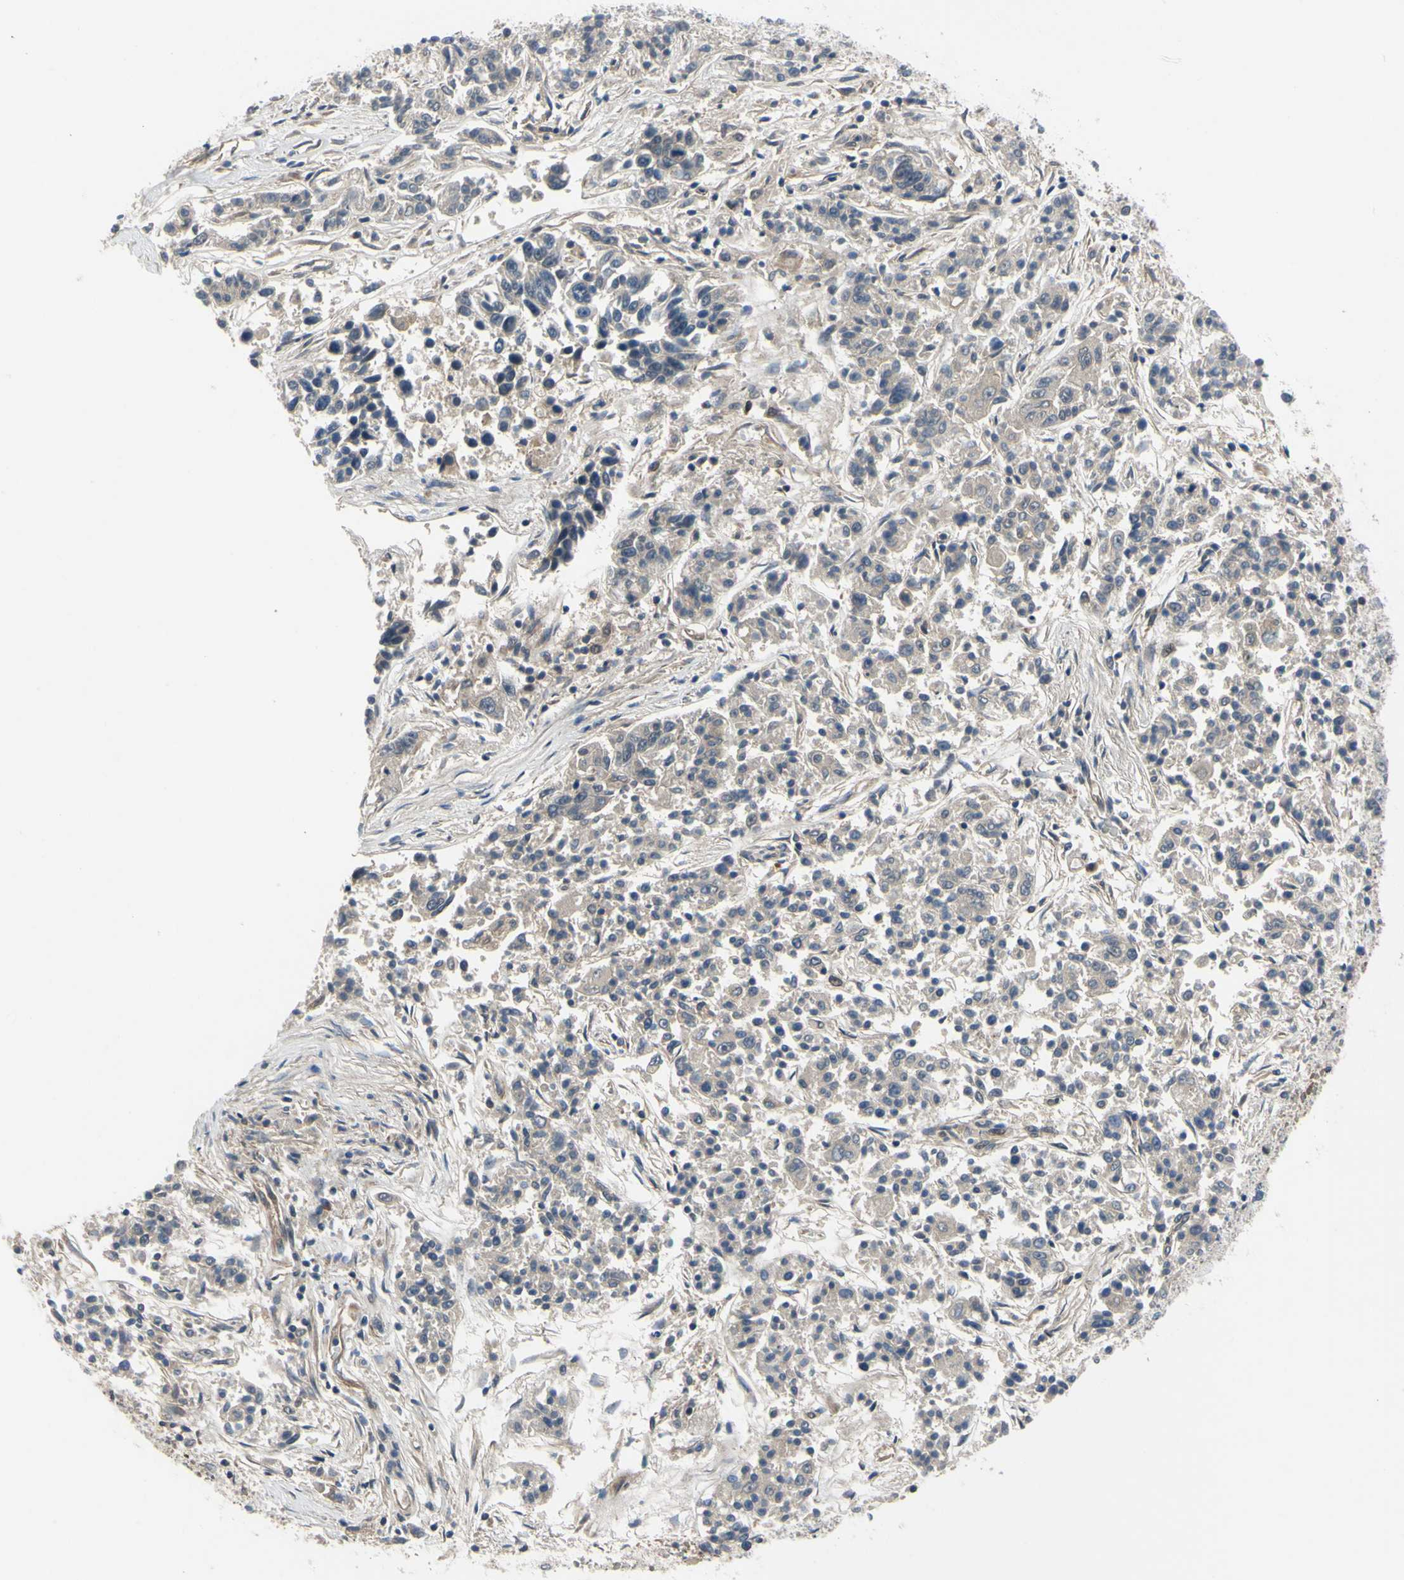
{"staining": {"intensity": "negative", "quantity": "none", "location": "none"}, "tissue": "lung cancer", "cell_type": "Tumor cells", "image_type": "cancer", "snomed": [{"axis": "morphology", "description": "Adenocarcinoma, NOS"}, {"axis": "topography", "description": "Lung"}], "caption": "Immunohistochemistry (IHC) of human lung cancer (adenocarcinoma) demonstrates no positivity in tumor cells. (DAB immunohistochemistry with hematoxylin counter stain).", "gene": "COMMD9", "patient": {"sex": "male", "age": 84}}